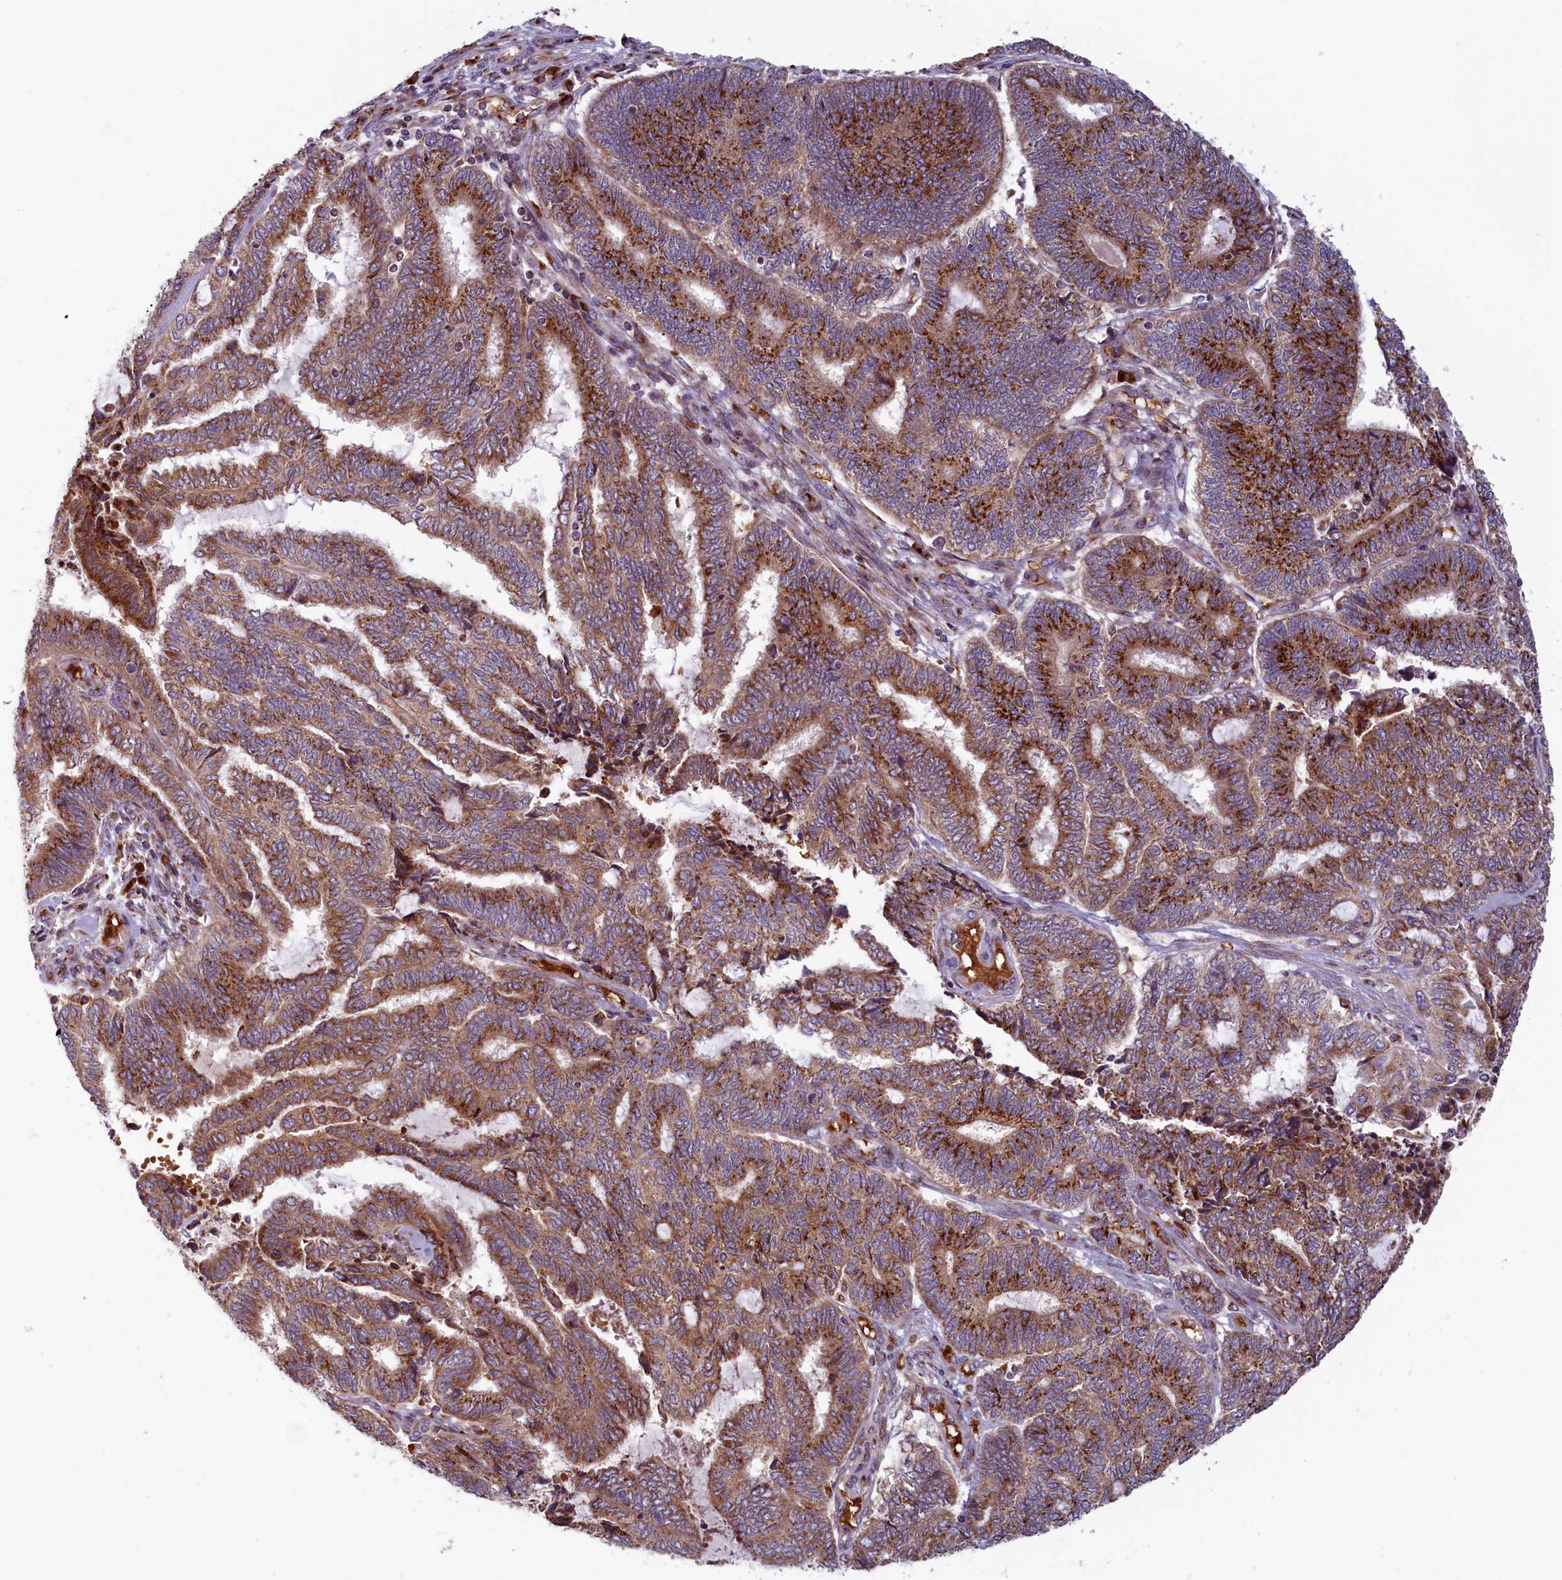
{"staining": {"intensity": "moderate", "quantity": ">75%", "location": "cytoplasmic/membranous"}, "tissue": "endometrial cancer", "cell_type": "Tumor cells", "image_type": "cancer", "snomed": [{"axis": "morphology", "description": "Adenocarcinoma, NOS"}, {"axis": "topography", "description": "Uterus"}, {"axis": "topography", "description": "Endometrium"}], "caption": "Endometrial cancer stained for a protein reveals moderate cytoplasmic/membranous positivity in tumor cells. Using DAB (3,3'-diaminobenzidine) (brown) and hematoxylin (blue) stains, captured at high magnification using brightfield microscopy.", "gene": "BLVRB", "patient": {"sex": "female", "age": 70}}